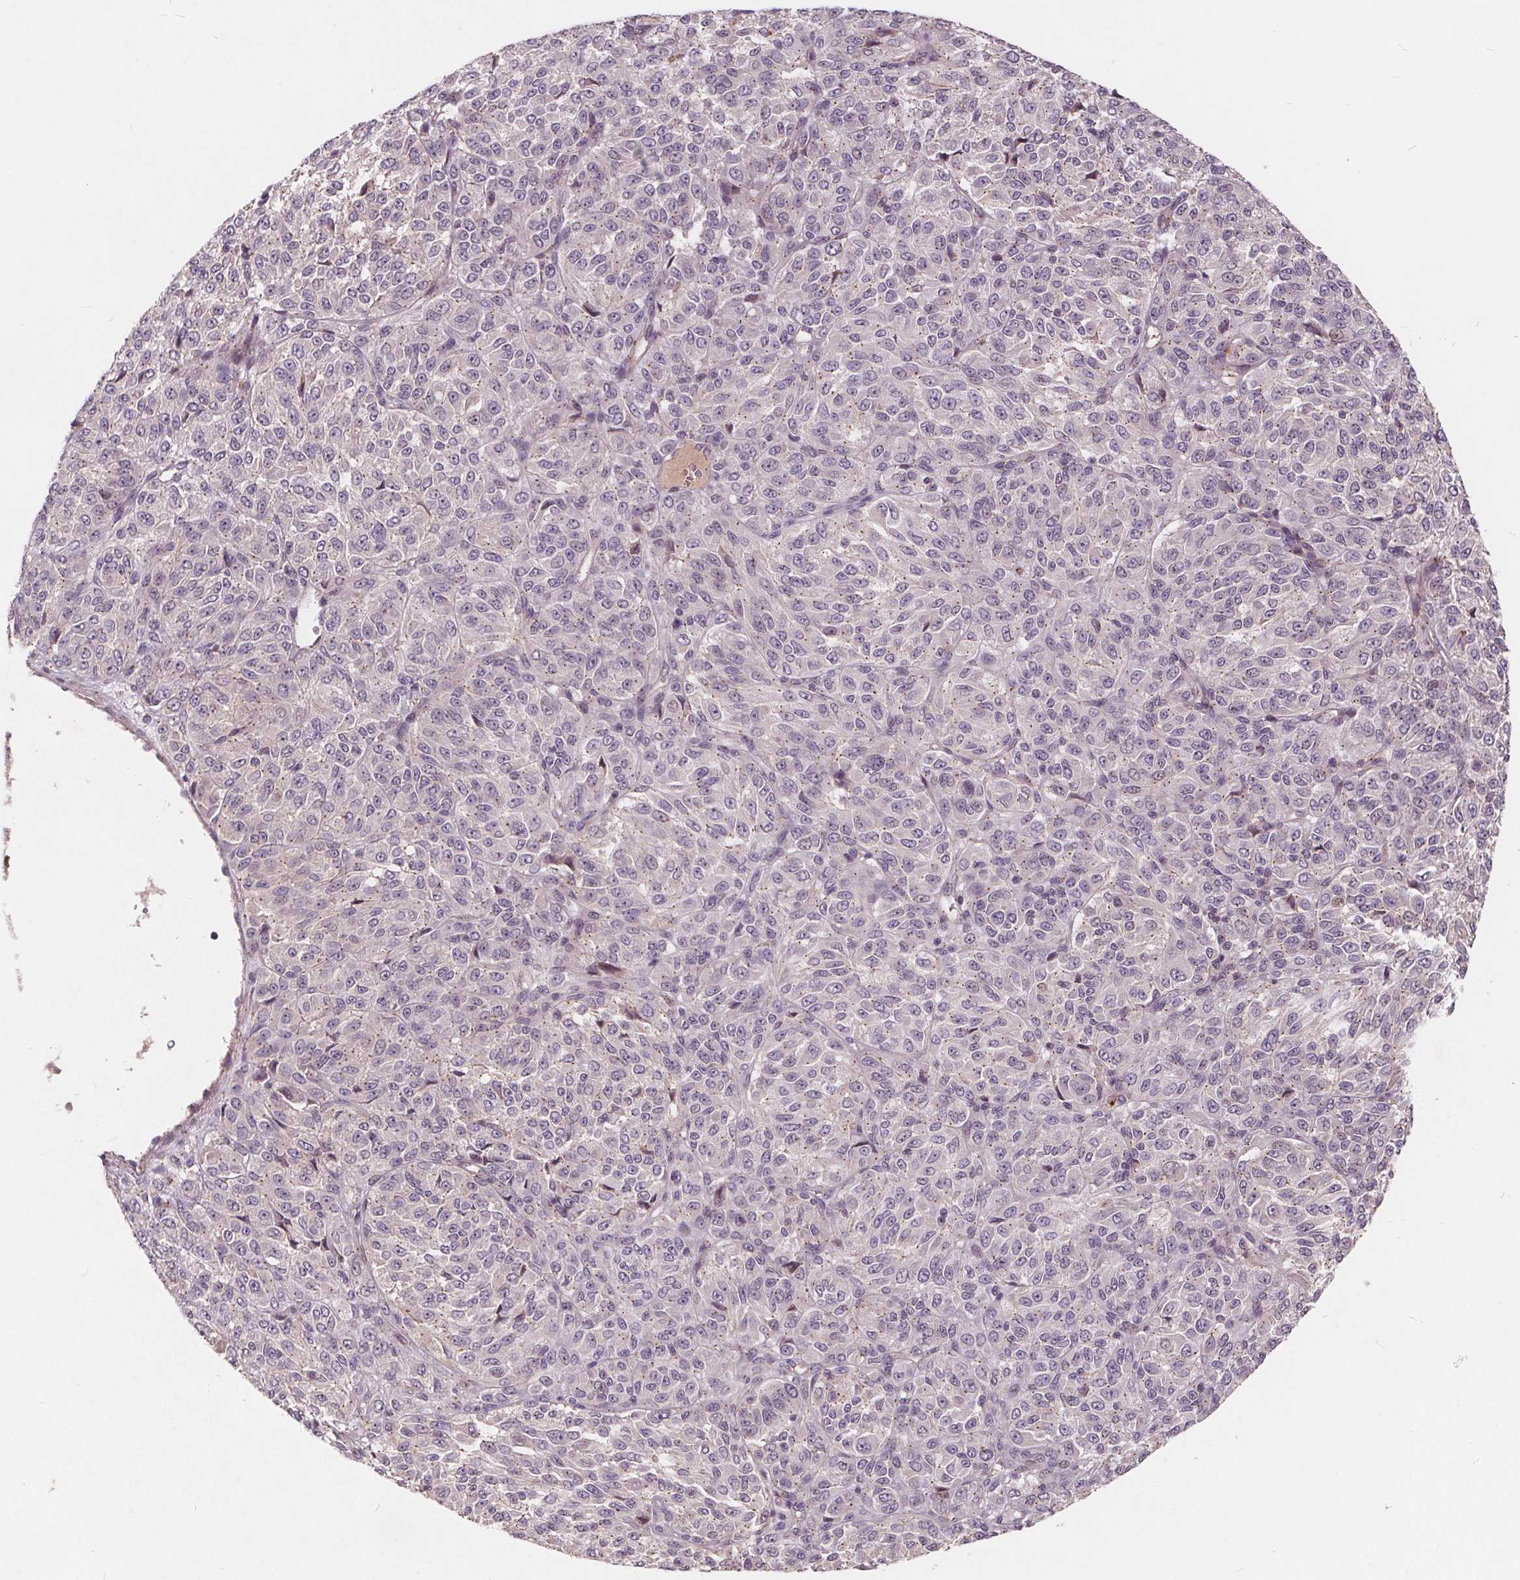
{"staining": {"intensity": "negative", "quantity": "none", "location": "none"}, "tissue": "melanoma", "cell_type": "Tumor cells", "image_type": "cancer", "snomed": [{"axis": "morphology", "description": "Malignant melanoma, Metastatic site"}, {"axis": "topography", "description": "Brain"}], "caption": "Photomicrograph shows no protein positivity in tumor cells of malignant melanoma (metastatic site) tissue.", "gene": "CSNK1G2", "patient": {"sex": "female", "age": 56}}